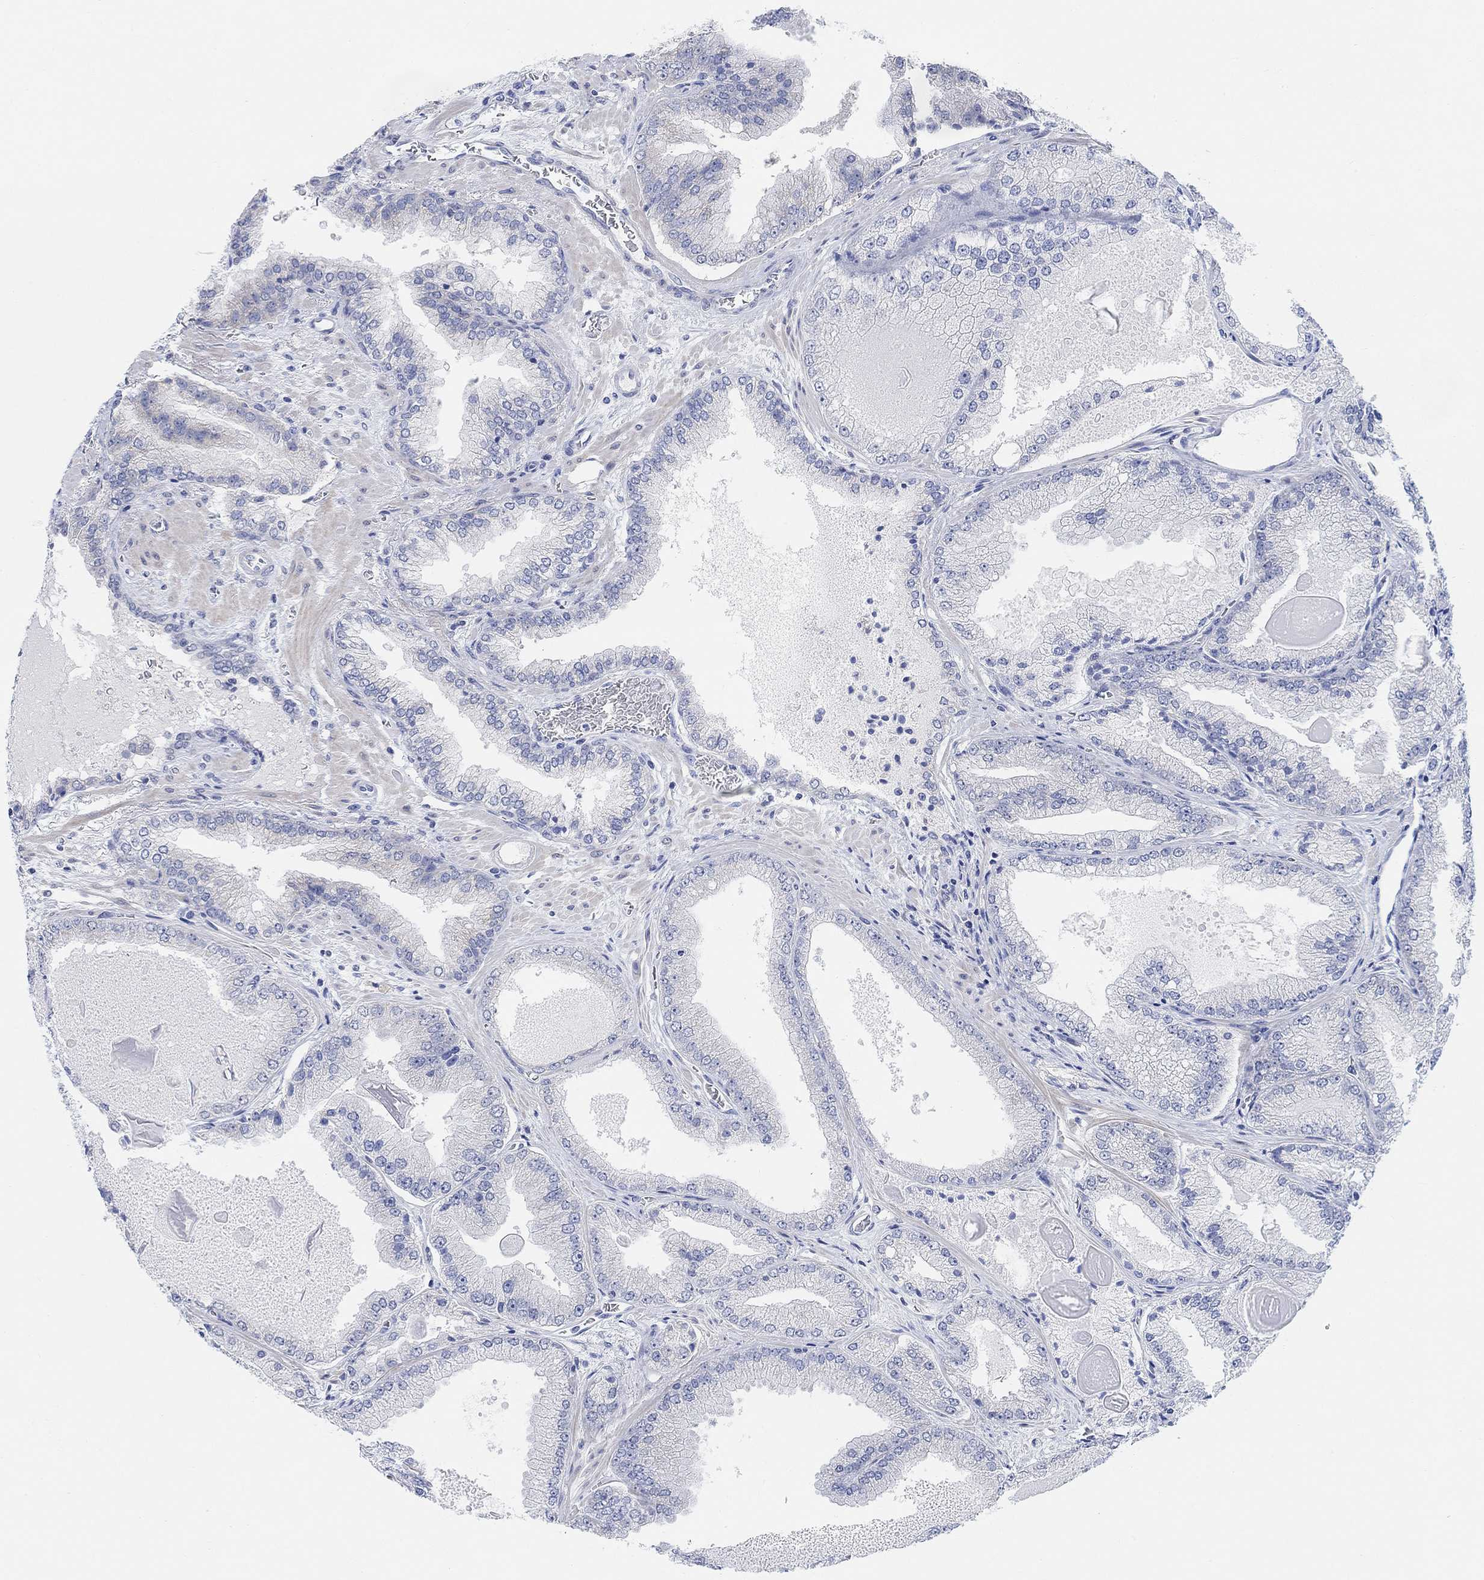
{"staining": {"intensity": "negative", "quantity": "none", "location": "none"}, "tissue": "prostate cancer", "cell_type": "Tumor cells", "image_type": "cancer", "snomed": [{"axis": "morphology", "description": "Adenocarcinoma, Low grade"}, {"axis": "topography", "description": "Prostate"}], "caption": "Immunohistochemical staining of human prostate cancer (adenocarcinoma (low-grade)) displays no significant positivity in tumor cells.", "gene": "RIMS1", "patient": {"sex": "male", "age": 72}}